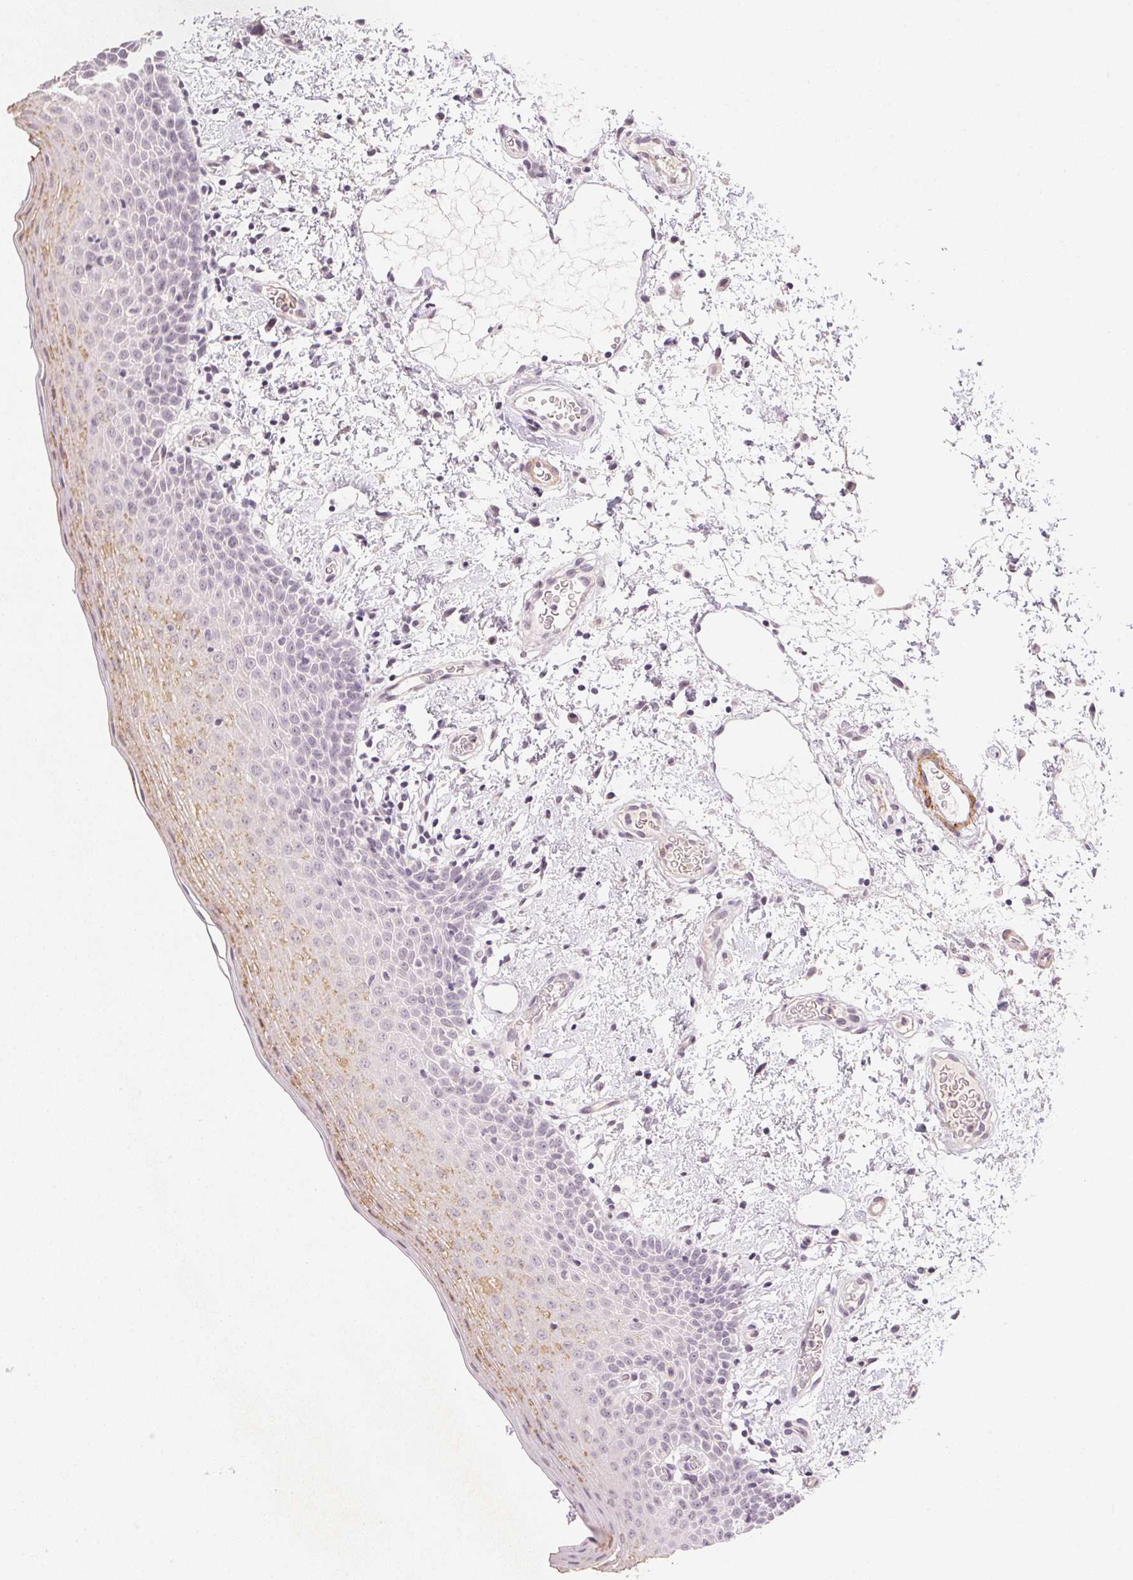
{"staining": {"intensity": "weak", "quantity": "<25%", "location": "cytoplasmic/membranous"}, "tissue": "oral mucosa", "cell_type": "Squamous epithelial cells", "image_type": "normal", "snomed": [{"axis": "morphology", "description": "Normal tissue, NOS"}, {"axis": "topography", "description": "Oral tissue"}, {"axis": "topography", "description": "Head-Neck"}], "caption": "DAB immunohistochemical staining of unremarkable oral mucosa exhibits no significant staining in squamous epithelial cells. Brightfield microscopy of IHC stained with DAB (3,3'-diaminobenzidine) (brown) and hematoxylin (blue), captured at high magnification.", "gene": "SMTN", "patient": {"sex": "female", "age": 55}}